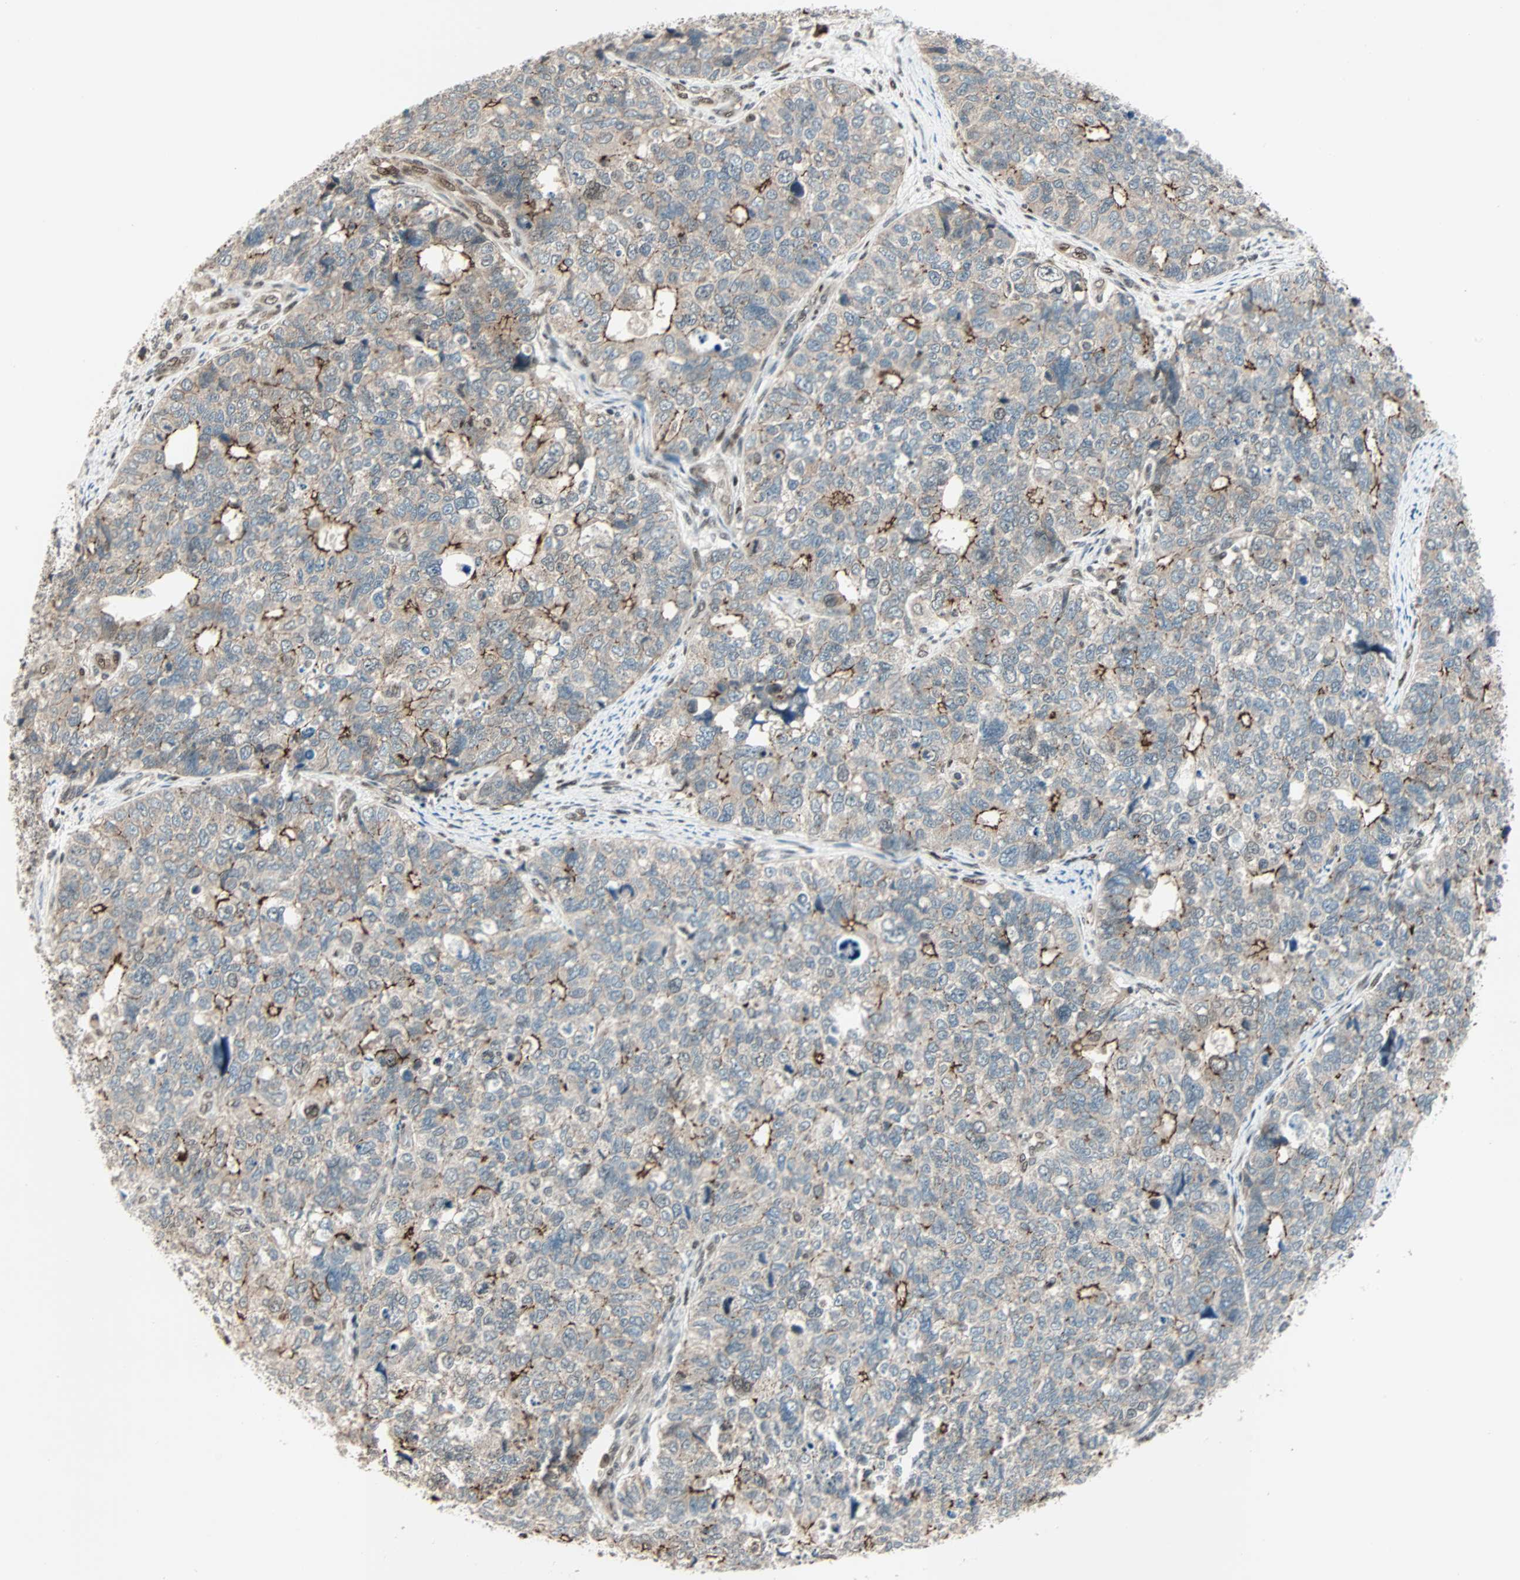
{"staining": {"intensity": "moderate", "quantity": "<25%", "location": "cytoplasmic/membranous"}, "tissue": "cervical cancer", "cell_type": "Tumor cells", "image_type": "cancer", "snomed": [{"axis": "morphology", "description": "Squamous cell carcinoma, NOS"}, {"axis": "topography", "description": "Cervix"}], "caption": "A brown stain labels moderate cytoplasmic/membranous positivity of a protein in human cervical cancer (squamous cell carcinoma) tumor cells. The protein of interest is stained brown, and the nuclei are stained in blue (DAB (3,3'-diaminobenzidine) IHC with brightfield microscopy, high magnification).", "gene": "CBX4", "patient": {"sex": "female", "age": 63}}